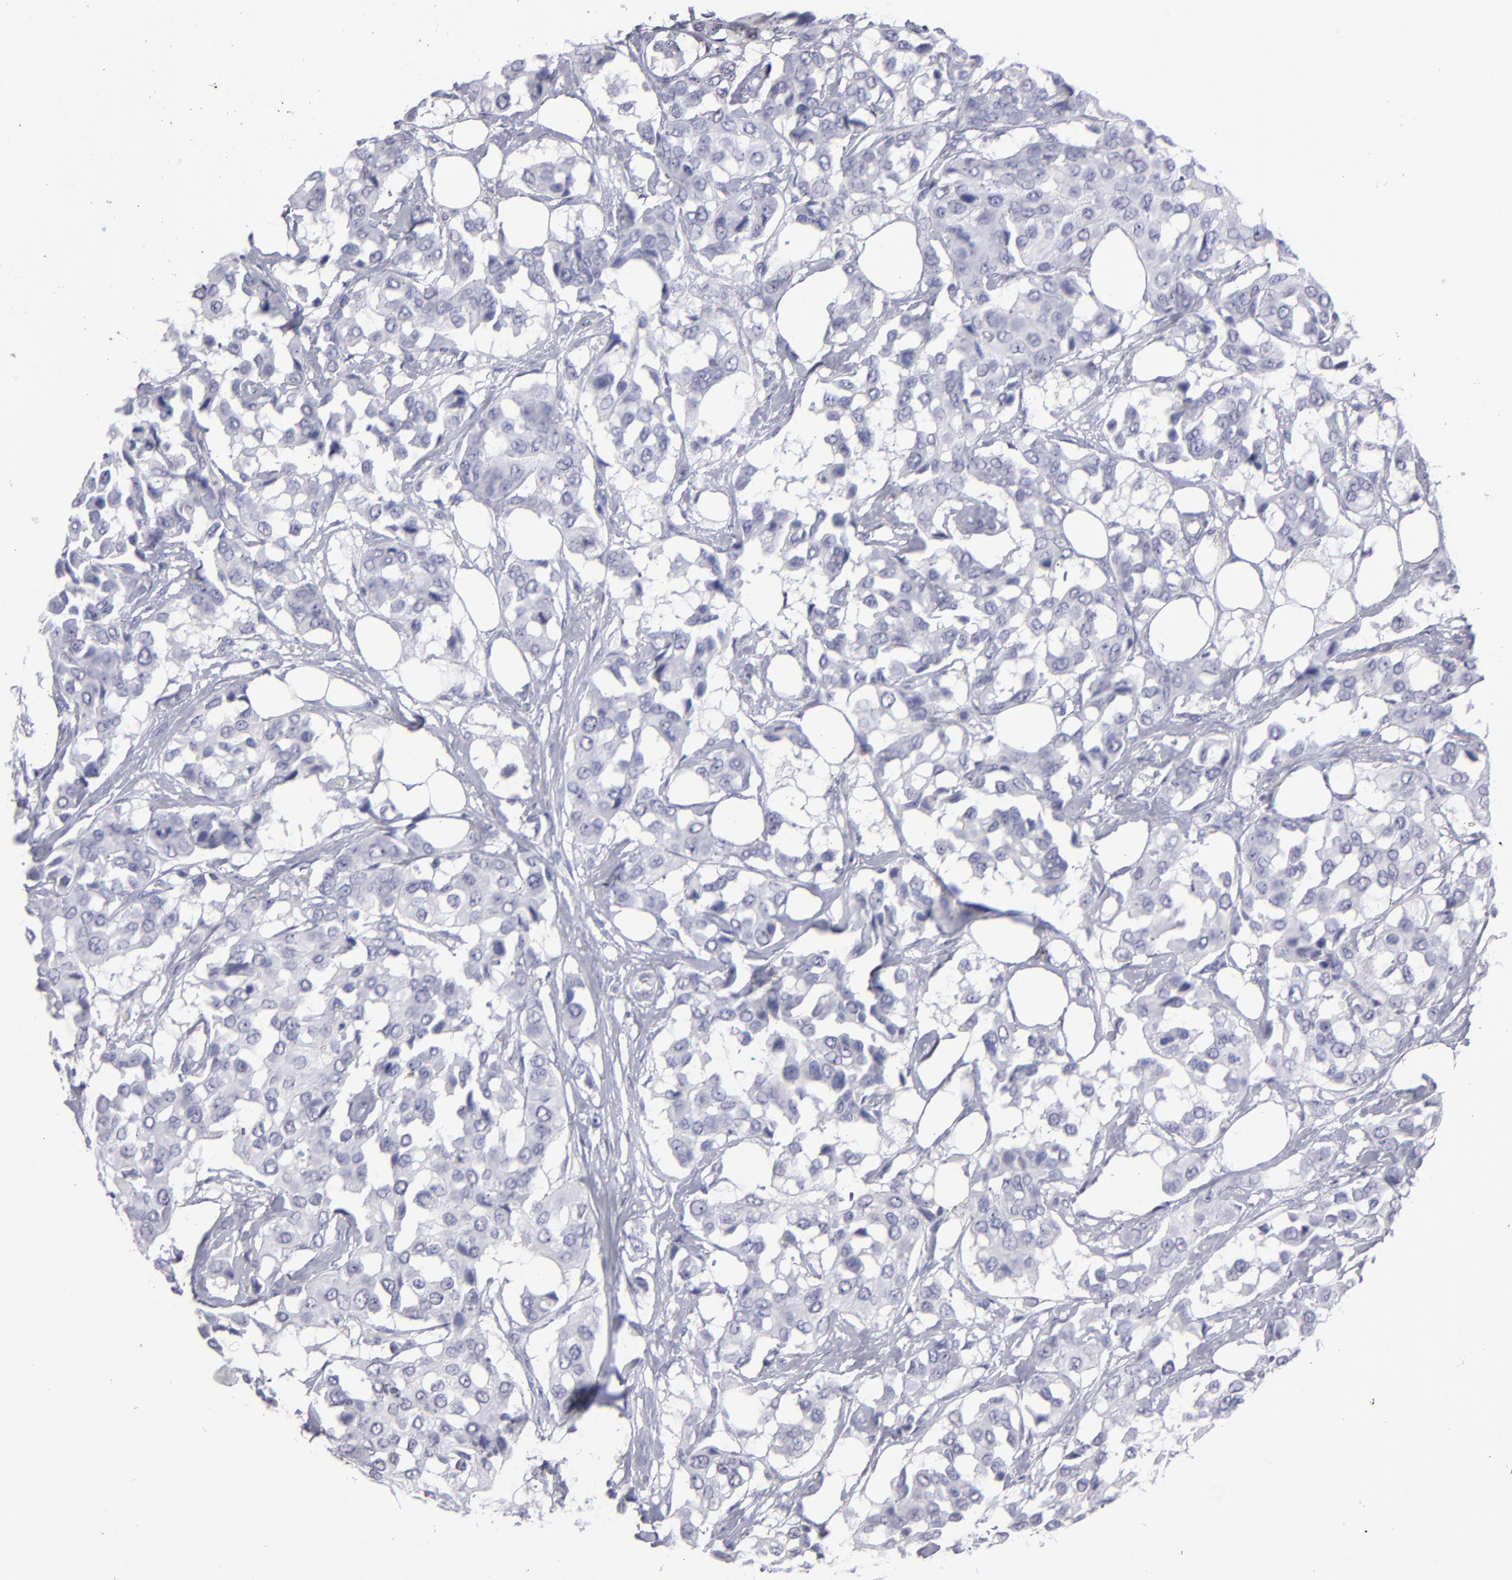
{"staining": {"intensity": "negative", "quantity": "none", "location": "none"}, "tissue": "breast cancer", "cell_type": "Tumor cells", "image_type": "cancer", "snomed": [{"axis": "morphology", "description": "Duct carcinoma"}, {"axis": "topography", "description": "Breast"}], "caption": "A photomicrograph of intraductal carcinoma (breast) stained for a protein shows no brown staining in tumor cells.", "gene": "ALDOB", "patient": {"sex": "female", "age": 80}}